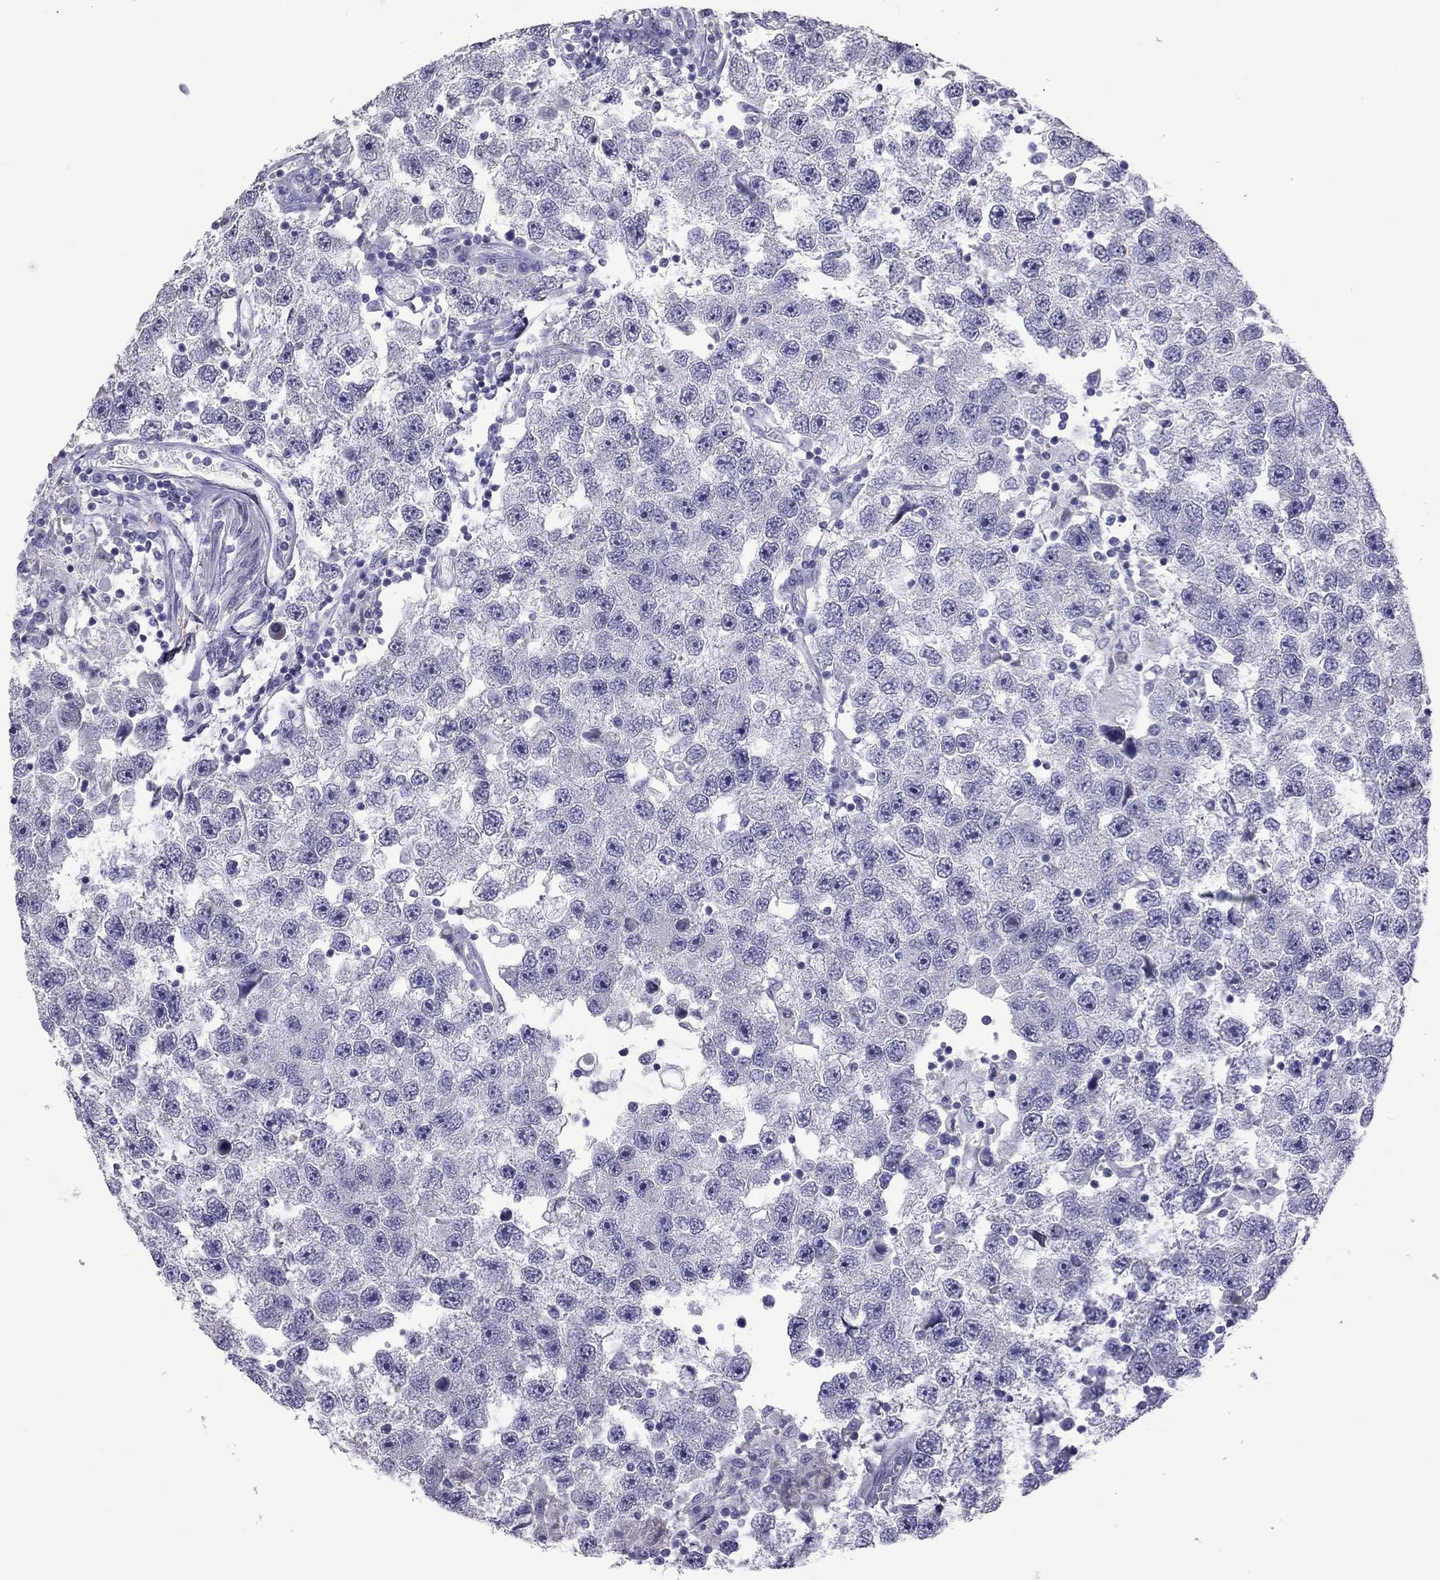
{"staining": {"intensity": "negative", "quantity": "none", "location": "none"}, "tissue": "testis cancer", "cell_type": "Tumor cells", "image_type": "cancer", "snomed": [{"axis": "morphology", "description": "Seminoma, NOS"}, {"axis": "topography", "description": "Testis"}], "caption": "The immunohistochemistry micrograph has no significant positivity in tumor cells of testis cancer (seminoma) tissue. (DAB immunohistochemistry (IHC), high magnification).", "gene": "PPP1R3A", "patient": {"sex": "male", "age": 26}}